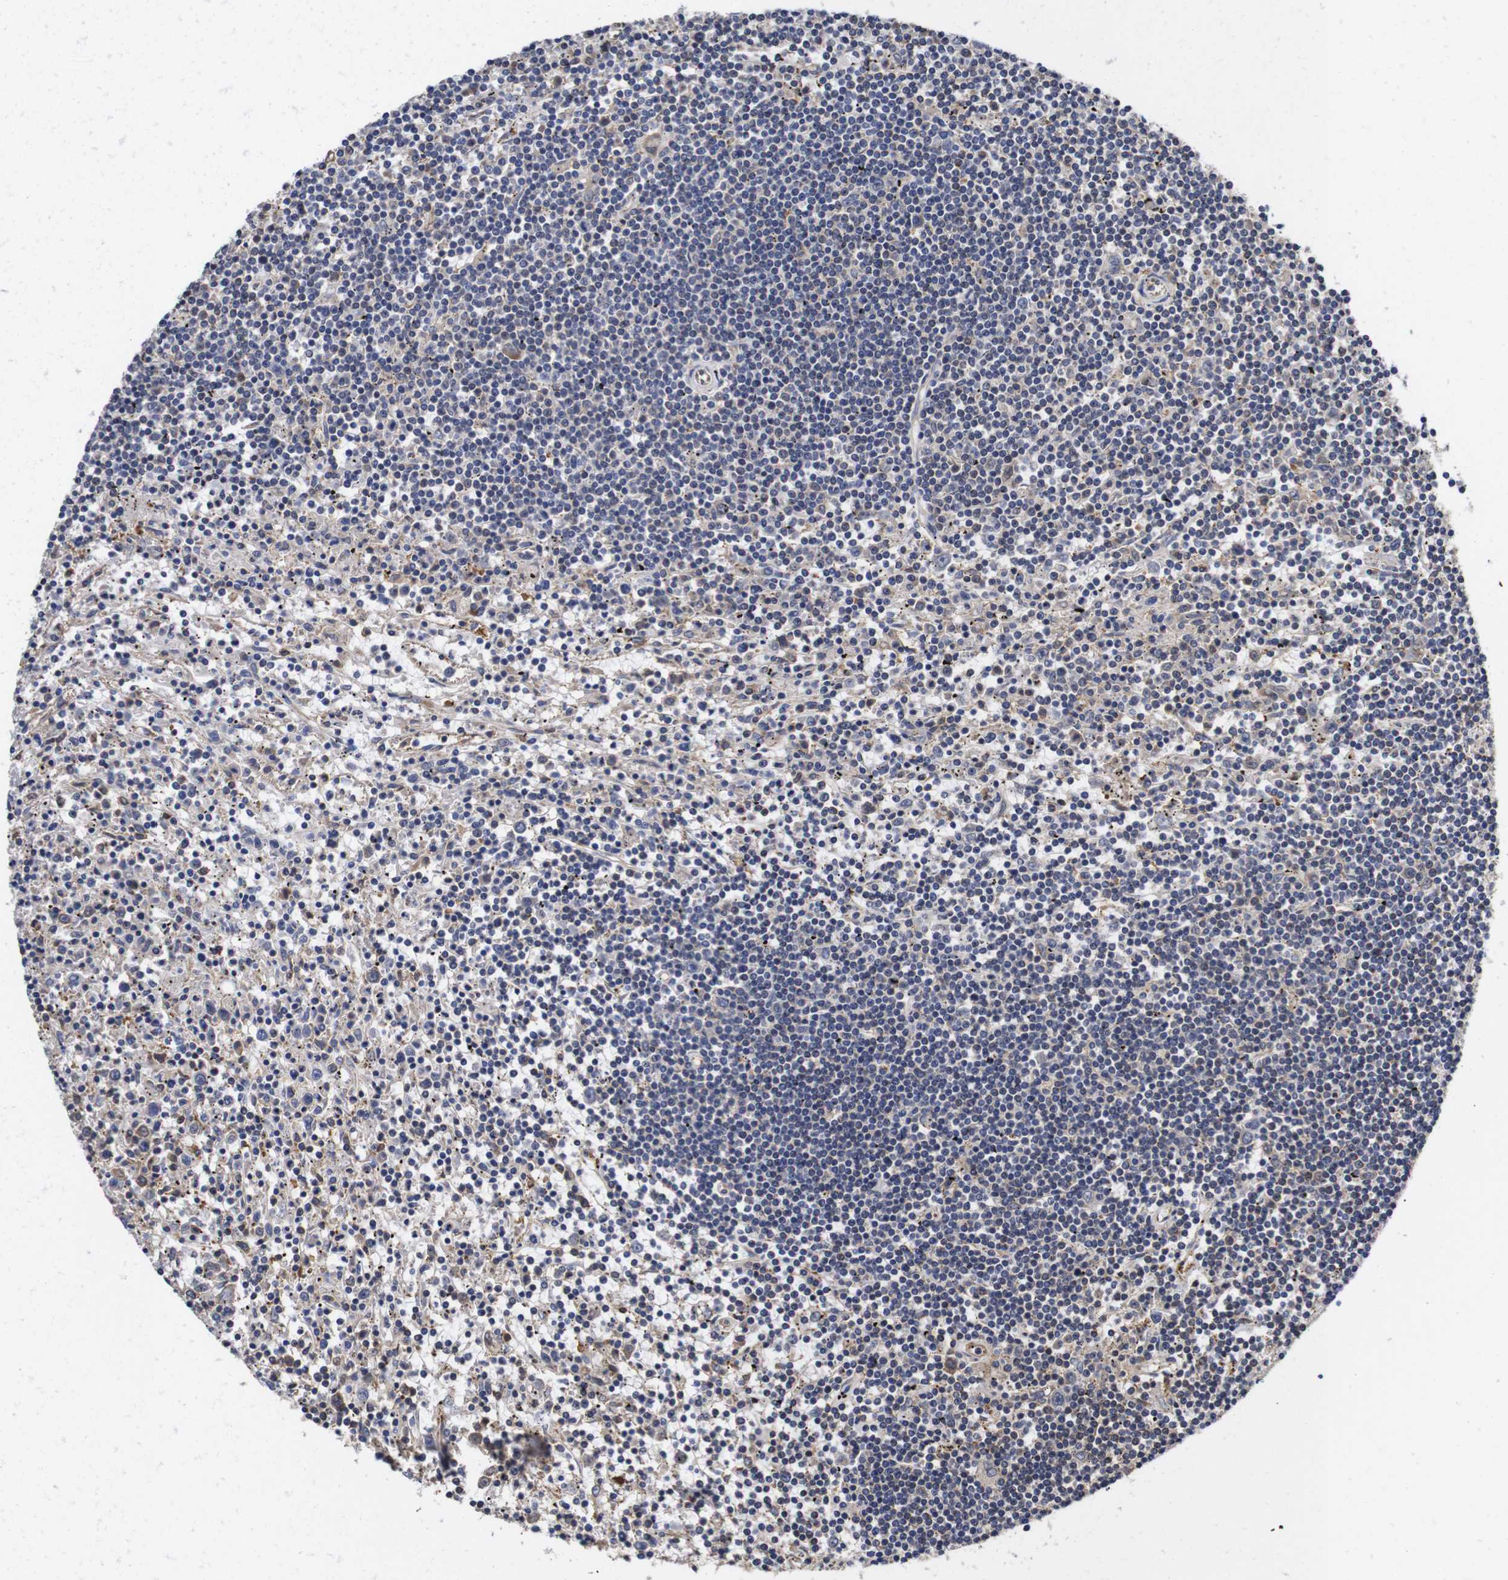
{"staining": {"intensity": "negative", "quantity": "none", "location": "none"}, "tissue": "lymphoma", "cell_type": "Tumor cells", "image_type": "cancer", "snomed": [{"axis": "morphology", "description": "Malignant lymphoma, non-Hodgkin's type, Low grade"}, {"axis": "topography", "description": "Spleen"}], "caption": "The immunohistochemistry micrograph has no significant positivity in tumor cells of malignant lymphoma, non-Hodgkin's type (low-grade) tissue.", "gene": "LRRCC1", "patient": {"sex": "male", "age": 76}}